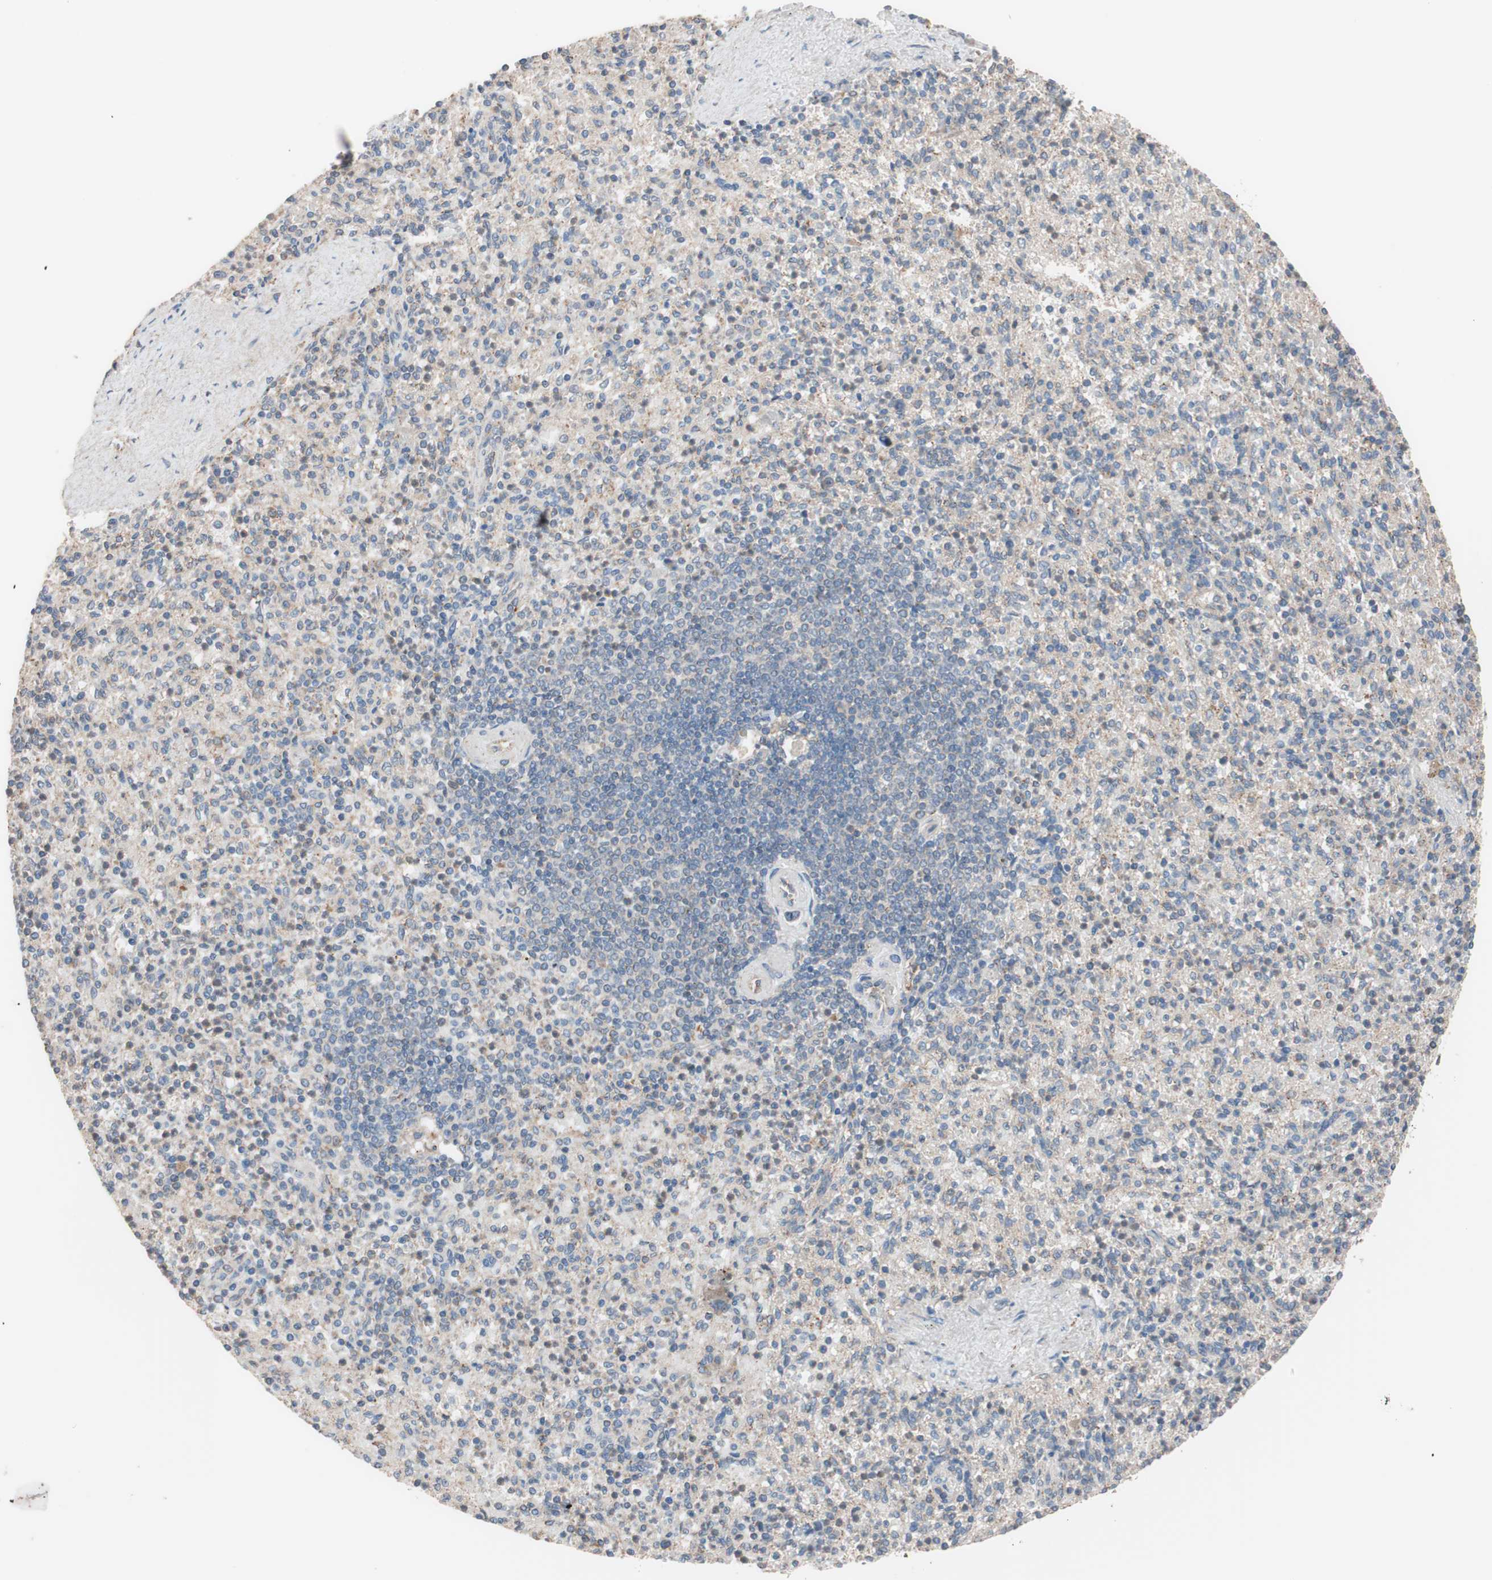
{"staining": {"intensity": "weak", "quantity": "25%-75%", "location": "cytoplasmic/membranous"}, "tissue": "spleen", "cell_type": "Cells in red pulp", "image_type": "normal", "snomed": [{"axis": "morphology", "description": "Normal tissue, NOS"}, {"axis": "topography", "description": "Spleen"}], "caption": "Protein expression analysis of unremarkable spleen exhibits weak cytoplasmic/membranous positivity in approximately 25%-75% of cells in red pulp.", "gene": "SDC4", "patient": {"sex": "female", "age": 74}}